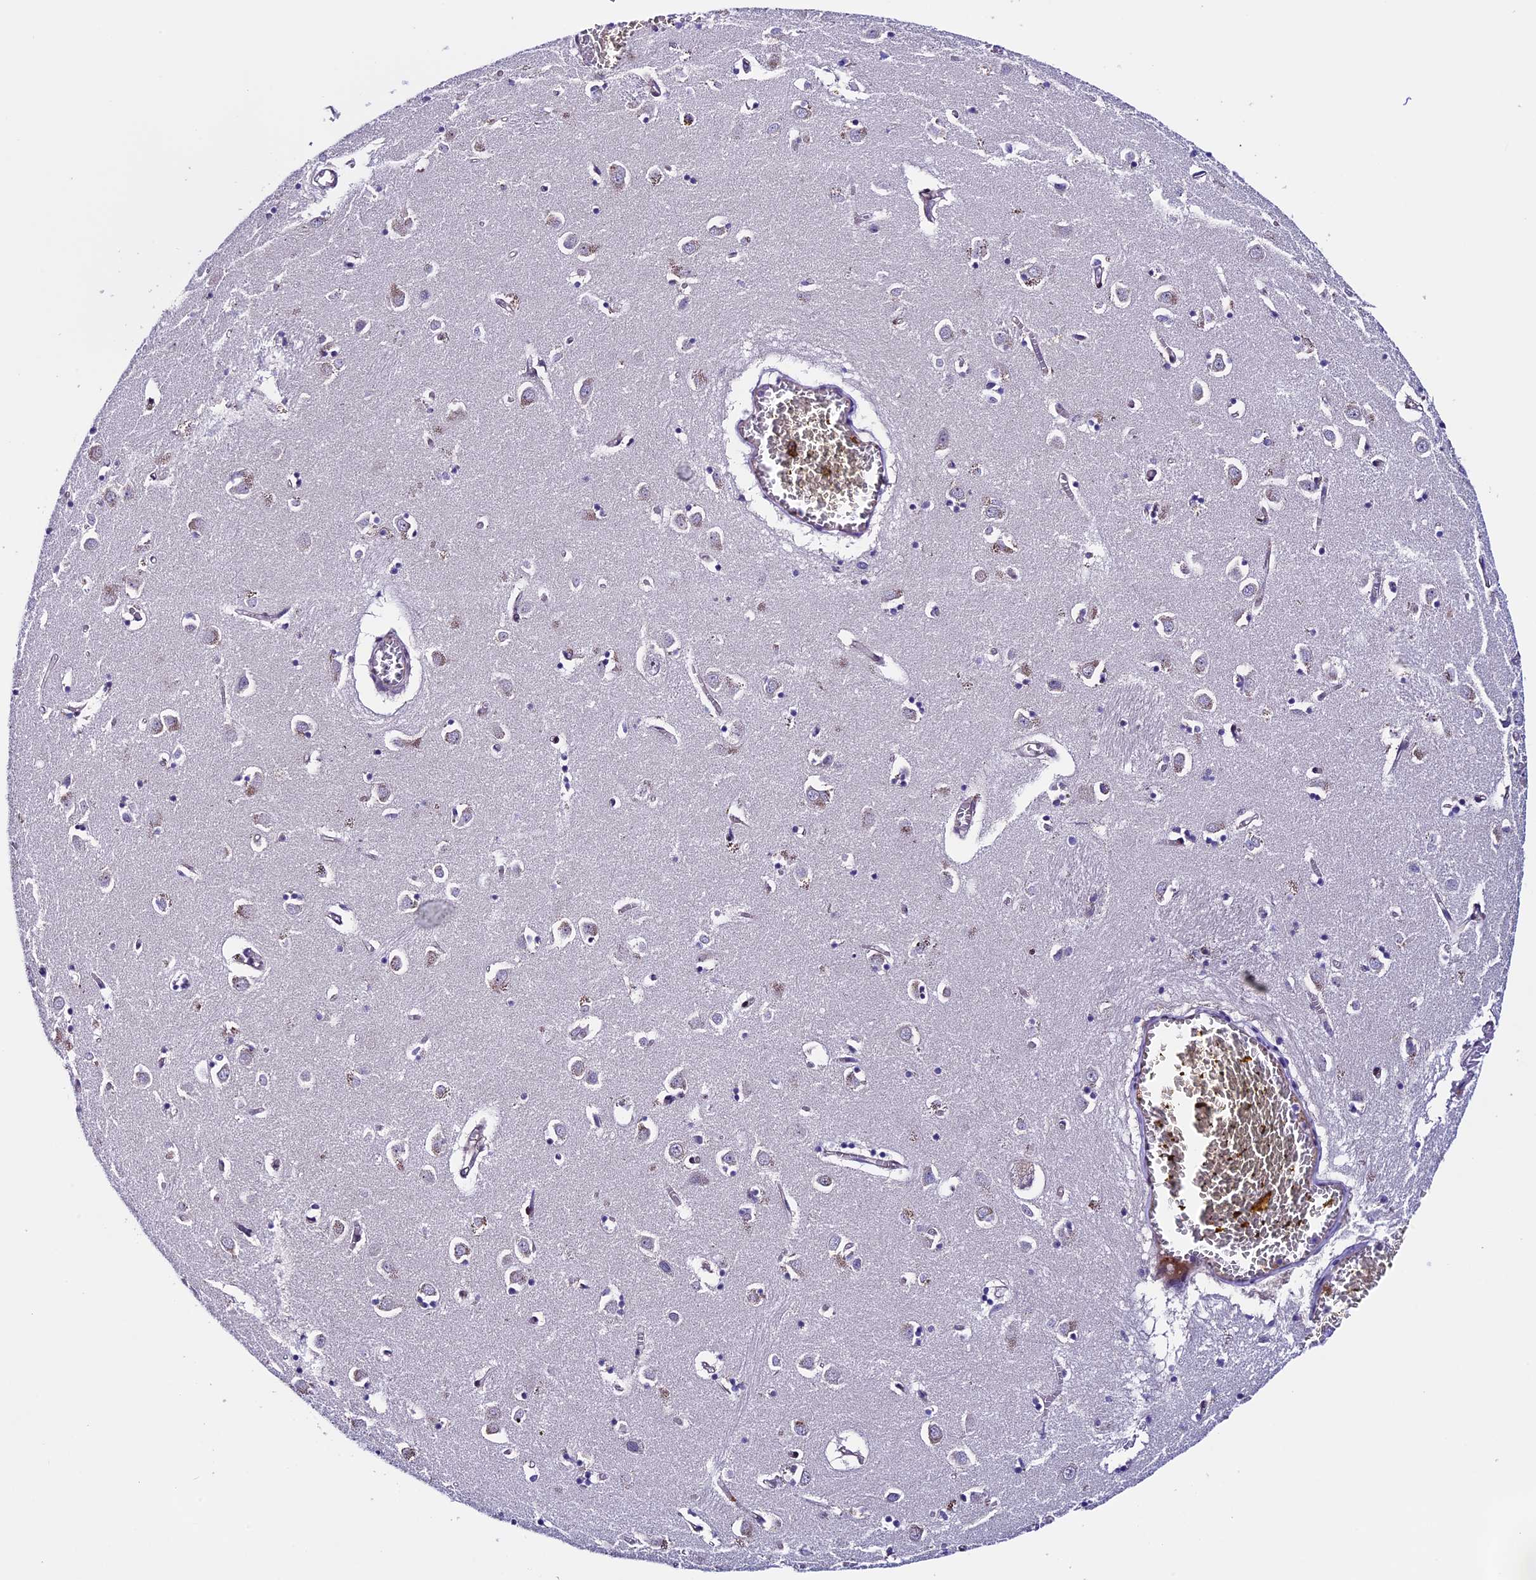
{"staining": {"intensity": "negative", "quantity": "none", "location": "none"}, "tissue": "caudate", "cell_type": "Glial cells", "image_type": "normal", "snomed": [{"axis": "morphology", "description": "Normal tissue, NOS"}, {"axis": "topography", "description": "Lateral ventricle wall"}], "caption": "This micrograph is of unremarkable caudate stained with immunohistochemistry (IHC) to label a protein in brown with the nuclei are counter-stained blue. There is no expression in glial cells. (Stains: DAB (3,3'-diaminobenzidine) IHC with hematoxylin counter stain, Microscopy: brightfield microscopy at high magnification).", "gene": "TMEM171", "patient": {"sex": "male", "age": 70}}